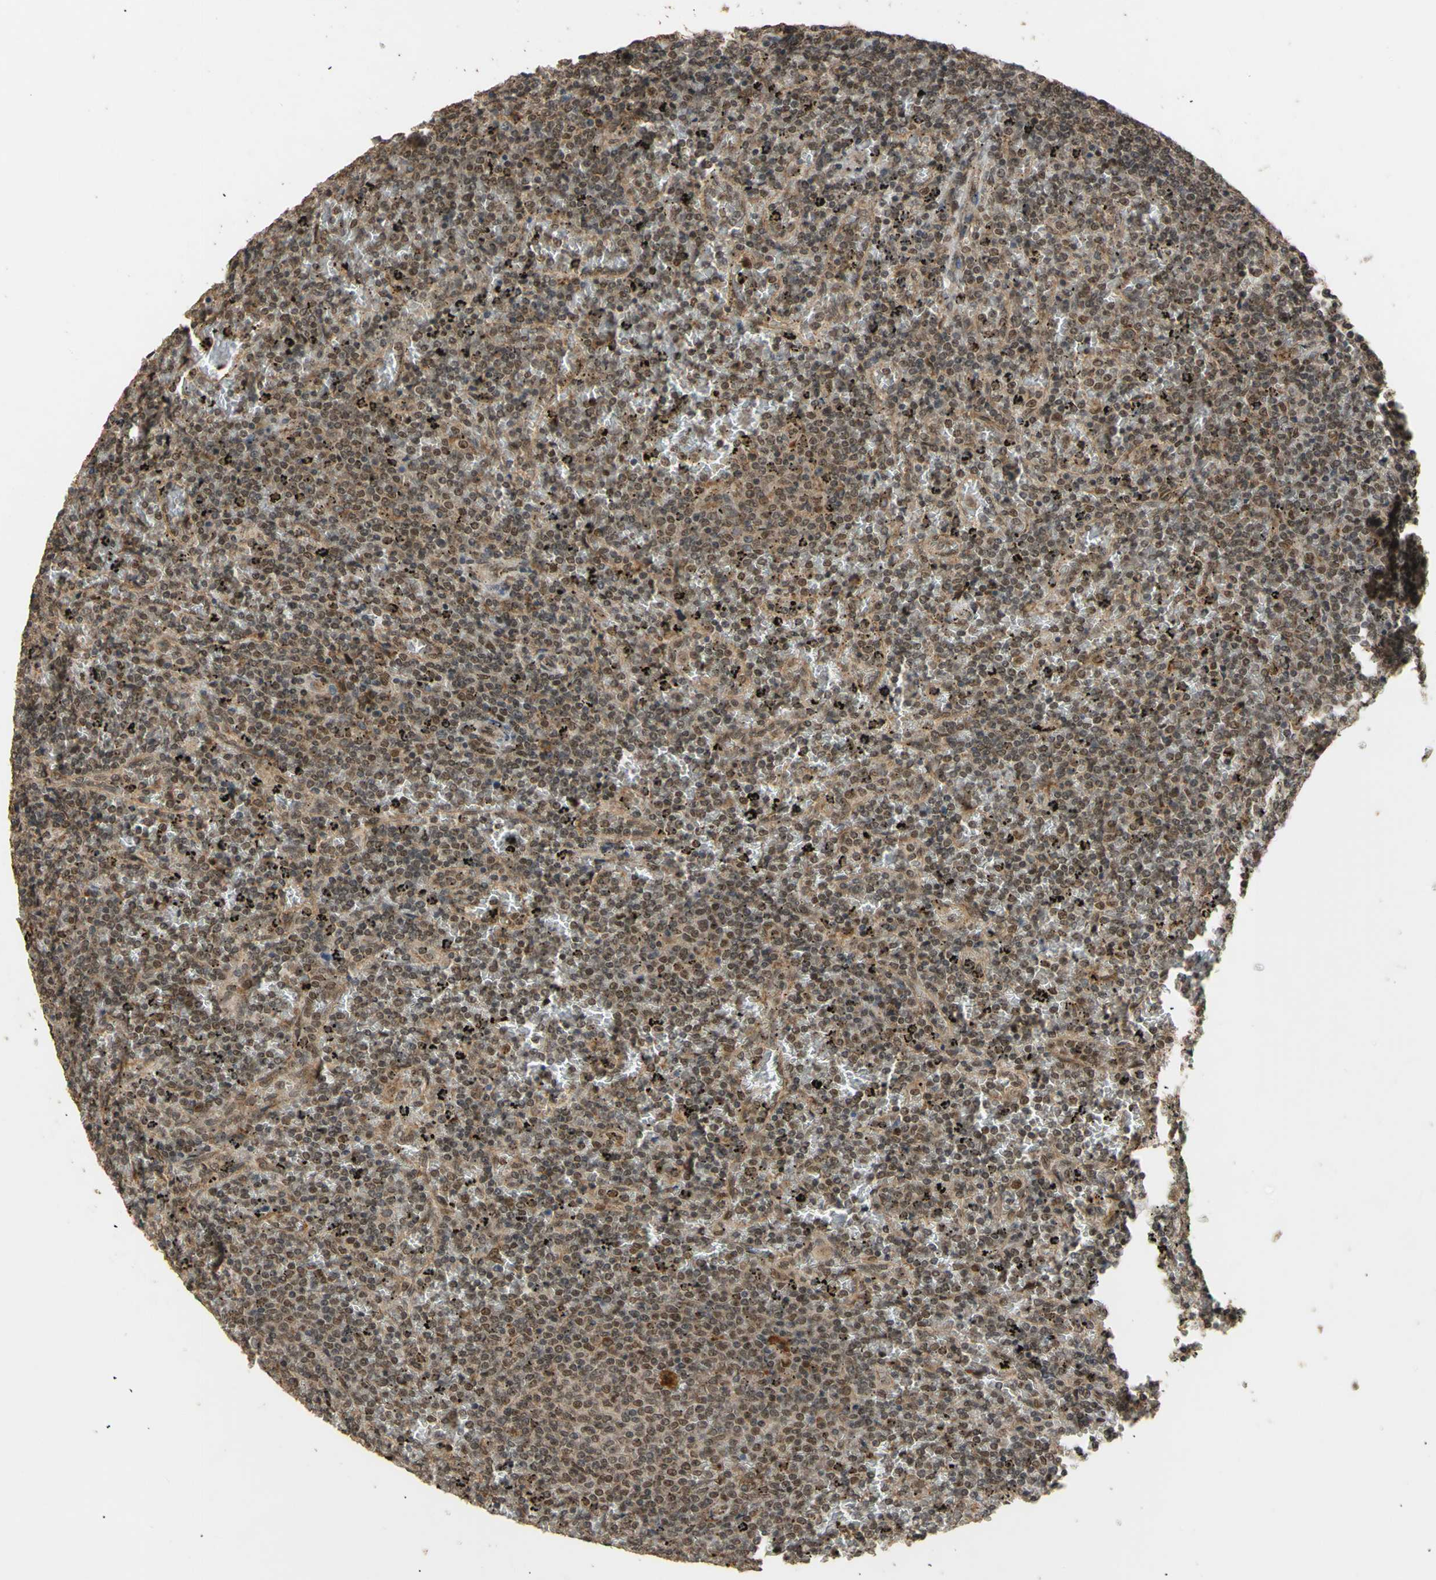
{"staining": {"intensity": "weak", "quantity": ">75%", "location": "nuclear"}, "tissue": "lymphoma", "cell_type": "Tumor cells", "image_type": "cancer", "snomed": [{"axis": "morphology", "description": "Malignant lymphoma, non-Hodgkin's type, Low grade"}, {"axis": "topography", "description": "Spleen"}], "caption": "Low-grade malignant lymphoma, non-Hodgkin's type stained with DAB immunohistochemistry shows low levels of weak nuclear expression in about >75% of tumor cells.", "gene": "GTF2E2", "patient": {"sex": "female", "age": 77}}